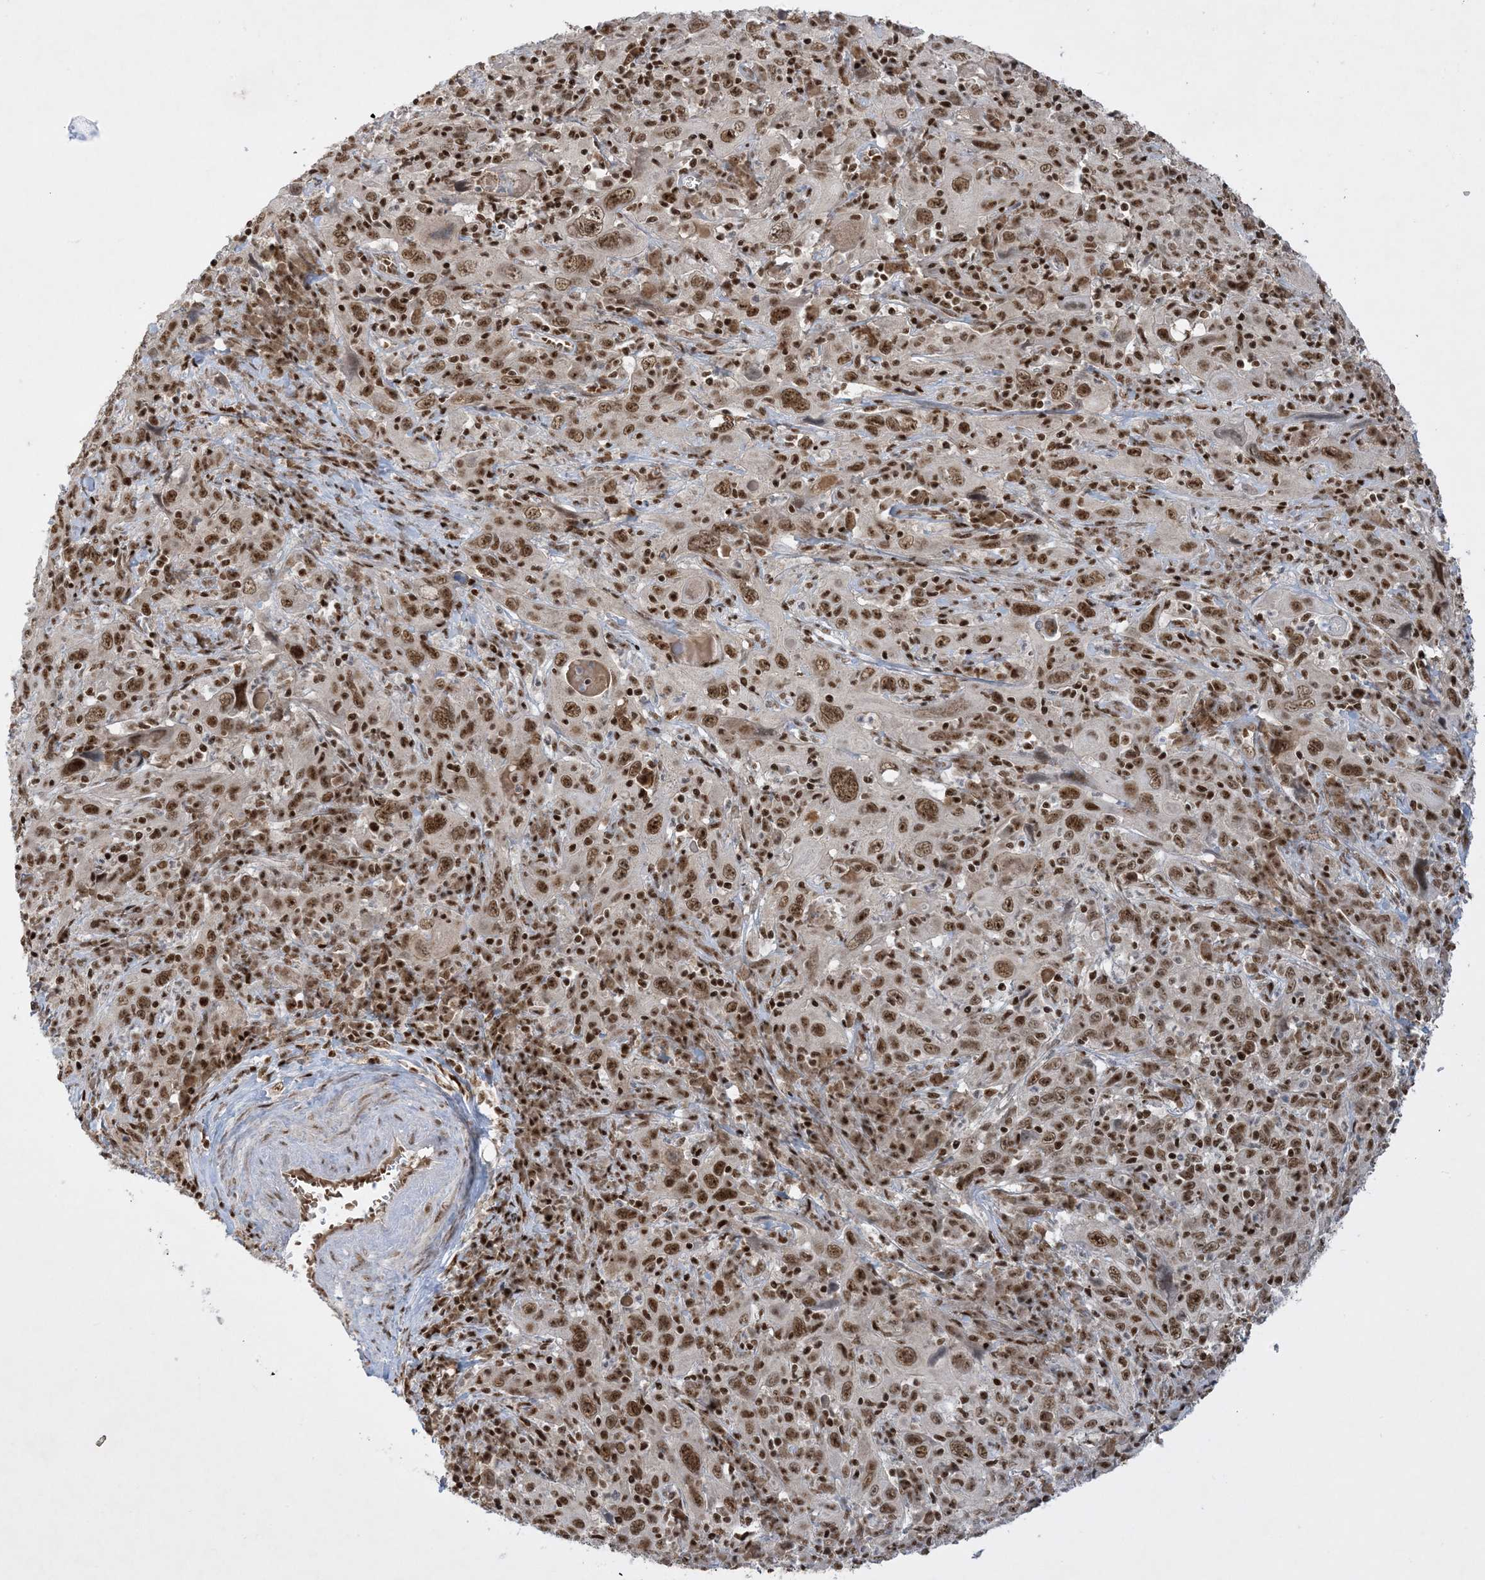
{"staining": {"intensity": "moderate", "quantity": ">75%", "location": "nuclear"}, "tissue": "cervical cancer", "cell_type": "Tumor cells", "image_type": "cancer", "snomed": [{"axis": "morphology", "description": "Squamous cell carcinoma, NOS"}, {"axis": "topography", "description": "Cervix"}], "caption": "Tumor cells display medium levels of moderate nuclear positivity in approximately >75% of cells in human squamous cell carcinoma (cervical). (DAB (3,3'-diaminobenzidine) IHC with brightfield microscopy, high magnification).", "gene": "PPIL2", "patient": {"sex": "female", "age": 46}}